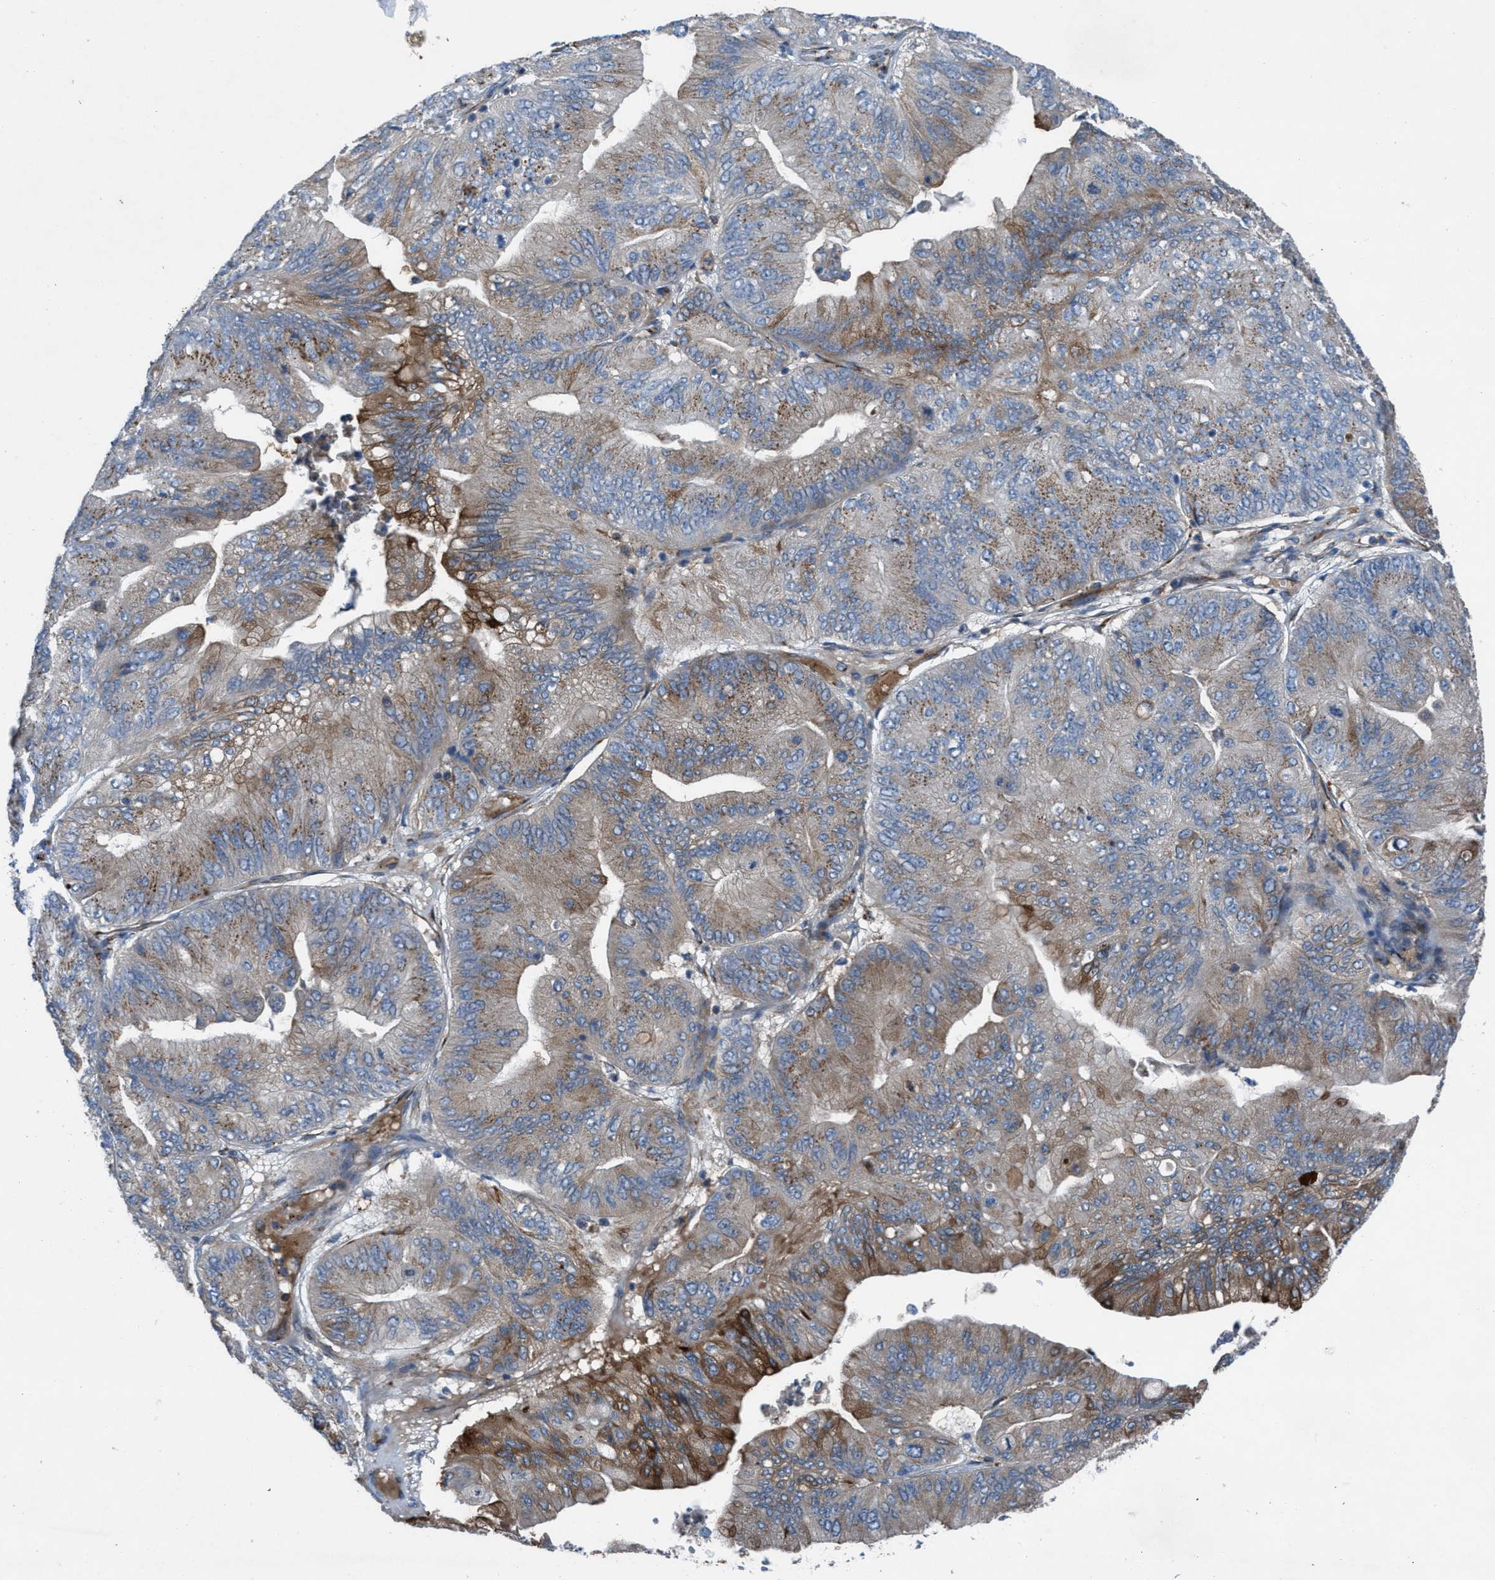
{"staining": {"intensity": "strong", "quantity": "<25%", "location": "cytoplasmic/membranous"}, "tissue": "ovarian cancer", "cell_type": "Tumor cells", "image_type": "cancer", "snomed": [{"axis": "morphology", "description": "Cystadenocarcinoma, mucinous, NOS"}, {"axis": "topography", "description": "Ovary"}], "caption": "Tumor cells demonstrate medium levels of strong cytoplasmic/membranous expression in approximately <25% of cells in human mucinous cystadenocarcinoma (ovarian).", "gene": "SLC6A9", "patient": {"sex": "female", "age": 61}}